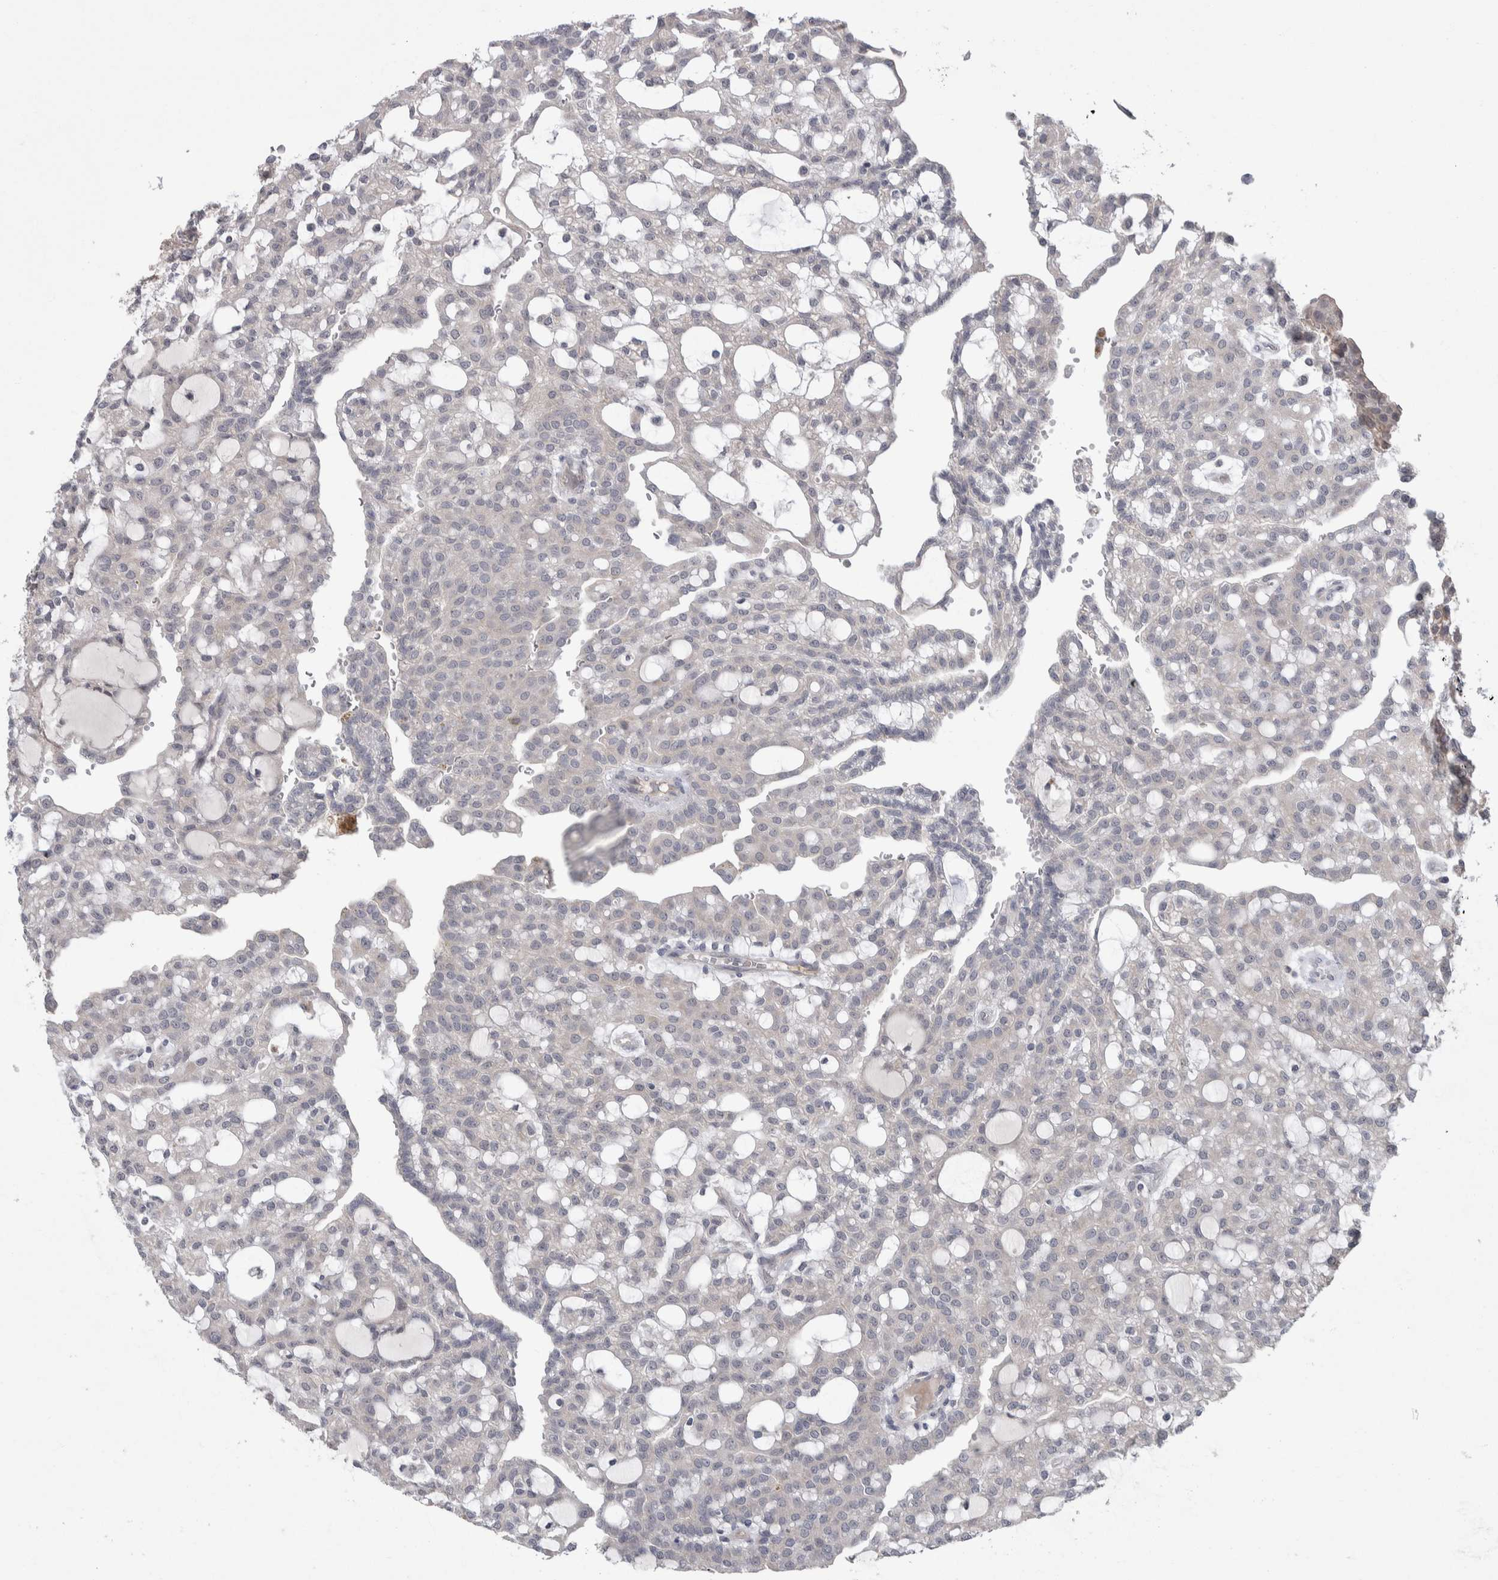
{"staining": {"intensity": "negative", "quantity": "none", "location": "none"}, "tissue": "renal cancer", "cell_type": "Tumor cells", "image_type": "cancer", "snomed": [{"axis": "morphology", "description": "Adenocarcinoma, NOS"}, {"axis": "topography", "description": "Kidney"}], "caption": "Renal adenocarcinoma was stained to show a protein in brown. There is no significant expression in tumor cells.", "gene": "CUL2", "patient": {"sex": "male", "age": 63}}